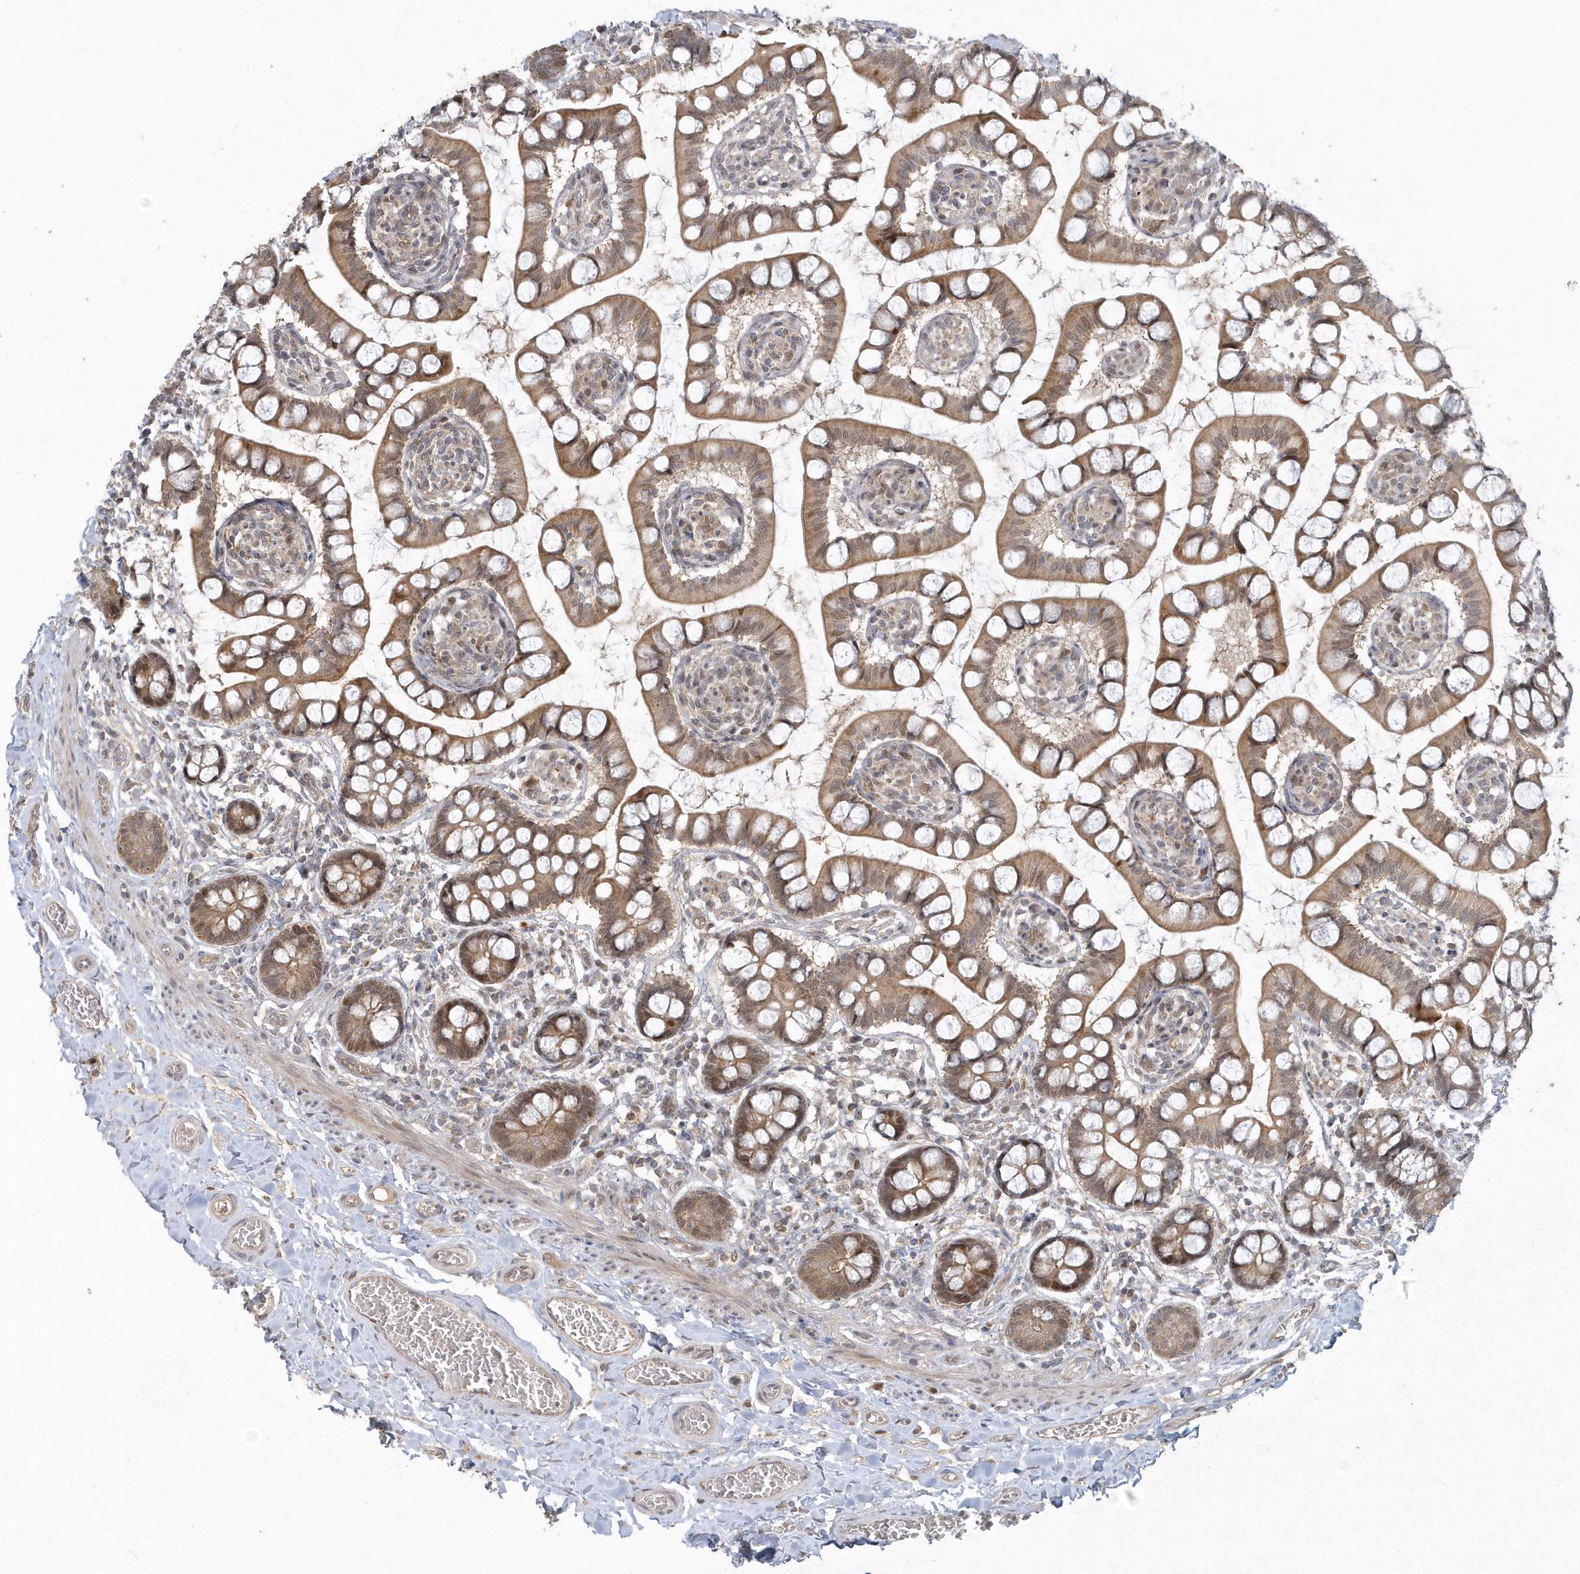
{"staining": {"intensity": "moderate", "quantity": ">75%", "location": "cytoplasmic/membranous"}, "tissue": "small intestine", "cell_type": "Glandular cells", "image_type": "normal", "snomed": [{"axis": "morphology", "description": "Normal tissue, NOS"}, {"axis": "topography", "description": "Small intestine"}], "caption": "Human small intestine stained with a brown dye displays moderate cytoplasmic/membranous positive expression in about >75% of glandular cells.", "gene": "TRAIP", "patient": {"sex": "male", "age": 52}}